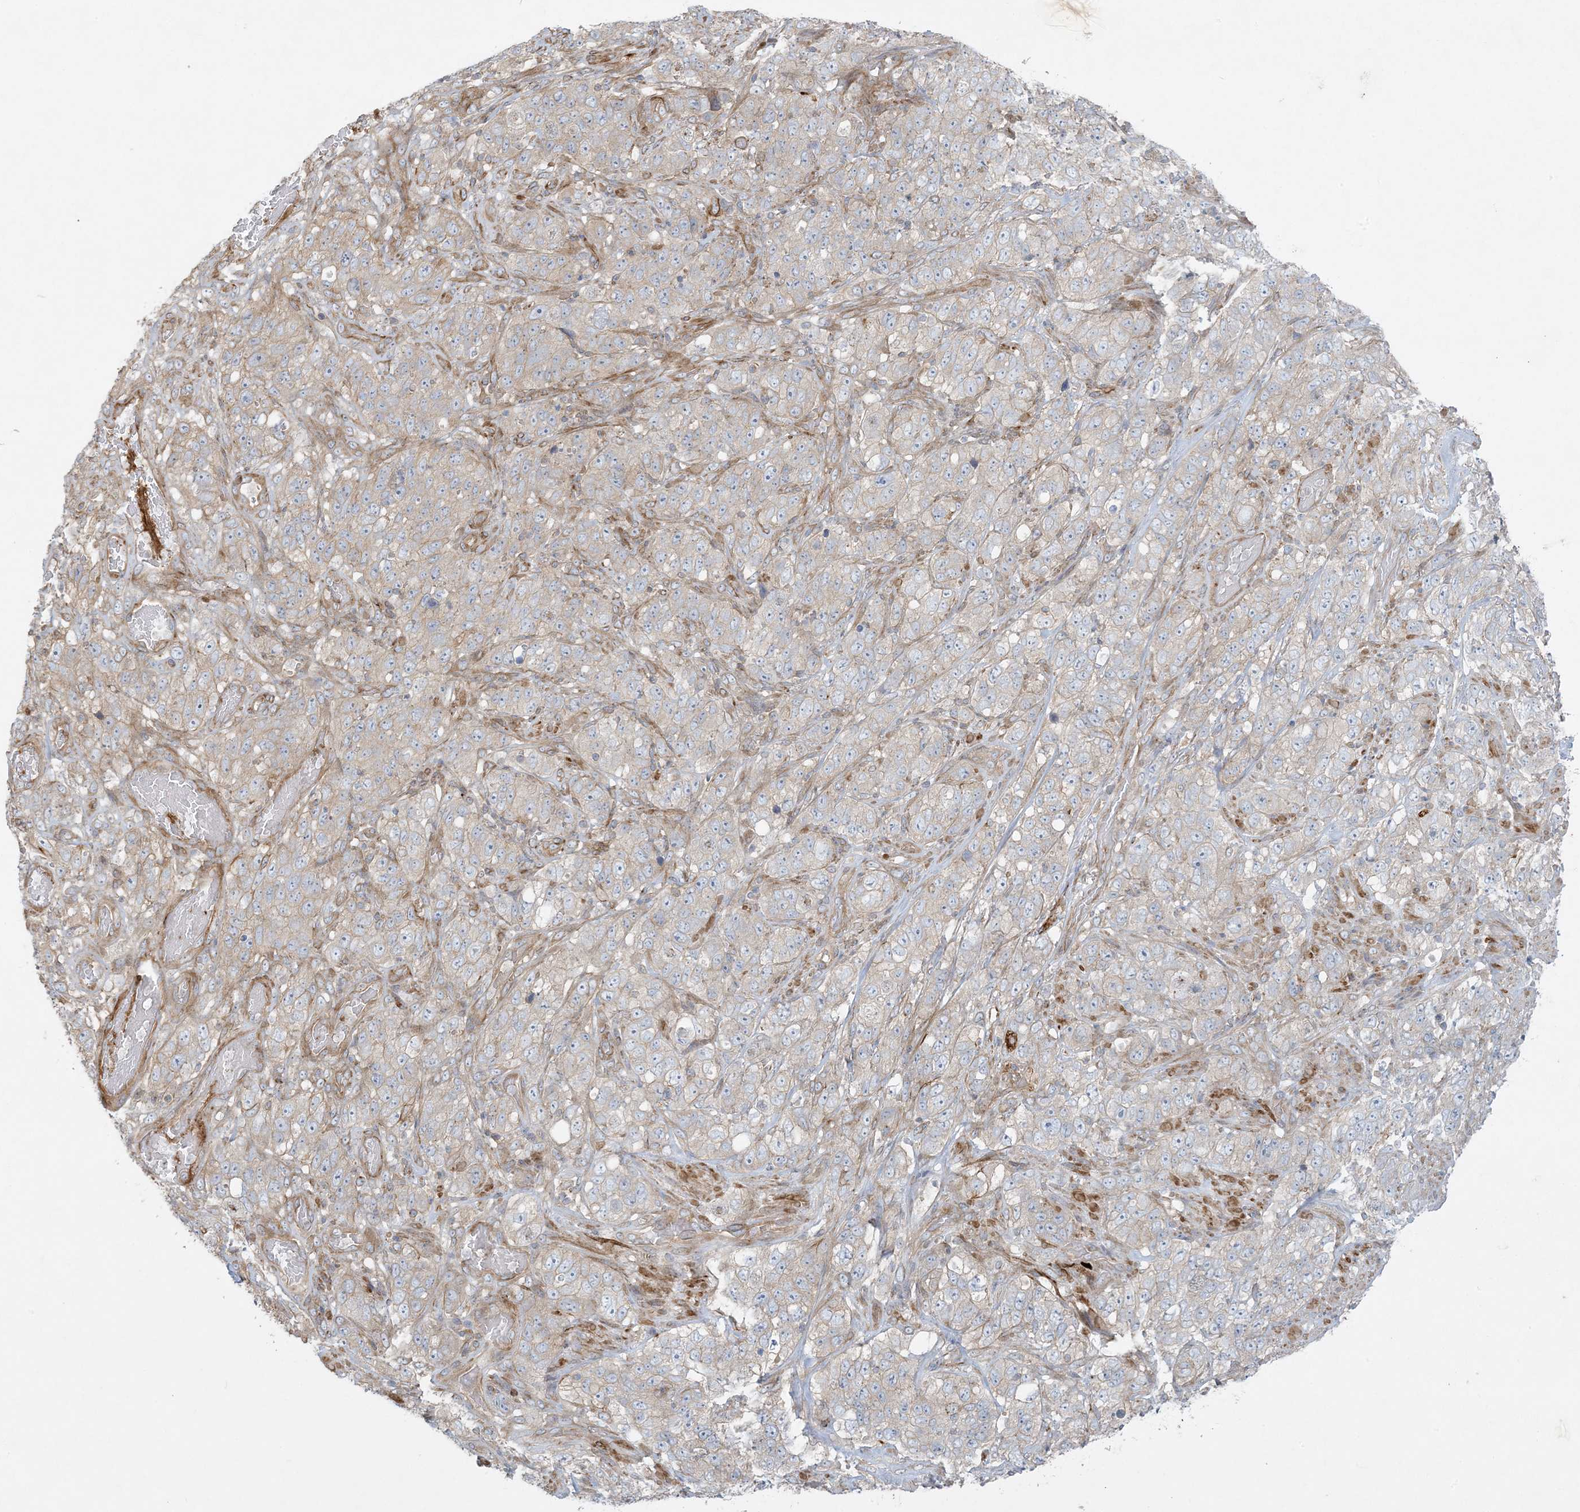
{"staining": {"intensity": "weak", "quantity": "25%-75%", "location": "cytoplasmic/membranous"}, "tissue": "stomach cancer", "cell_type": "Tumor cells", "image_type": "cancer", "snomed": [{"axis": "morphology", "description": "Adenocarcinoma, NOS"}, {"axis": "topography", "description": "Stomach"}], "caption": "Human stomach adenocarcinoma stained with a protein marker demonstrates weak staining in tumor cells.", "gene": "PIK3R4", "patient": {"sex": "male", "age": 48}}